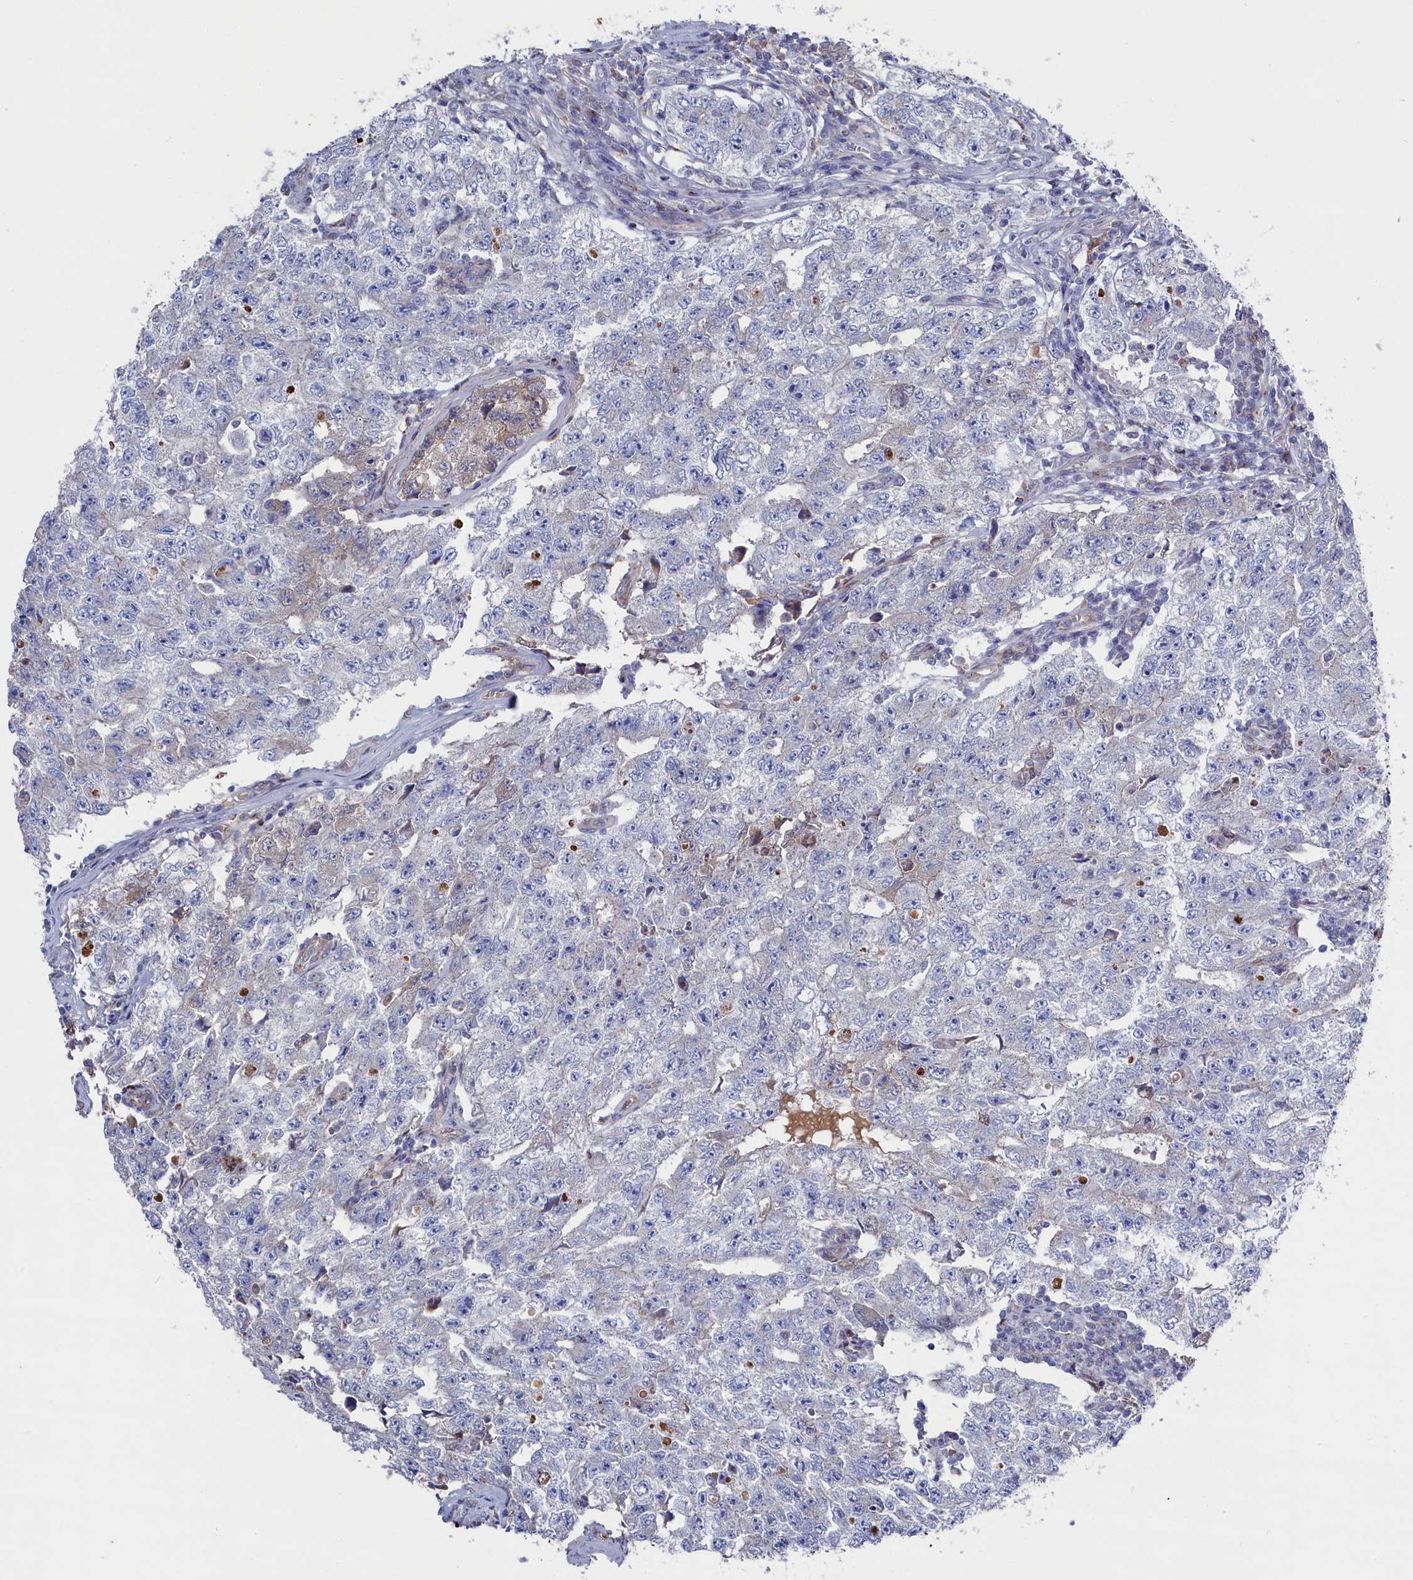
{"staining": {"intensity": "negative", "quantity": "none", "location": "none"}, "tissue": "testis cancer", "cell_type": "Tumor cells", "image_type": "cancer", "snomed": [{"axis": "morphology", "description": "Carcinoma, Embryonal, NOS"}, {"axis": "topography", "description": "Testis"}], "caption": "DAB immunohistochemical staining of human testis cancer displays no significant staining in tumor cells.", "gene": "GPR108", "patient": {"sex": "male", "age": 17}}